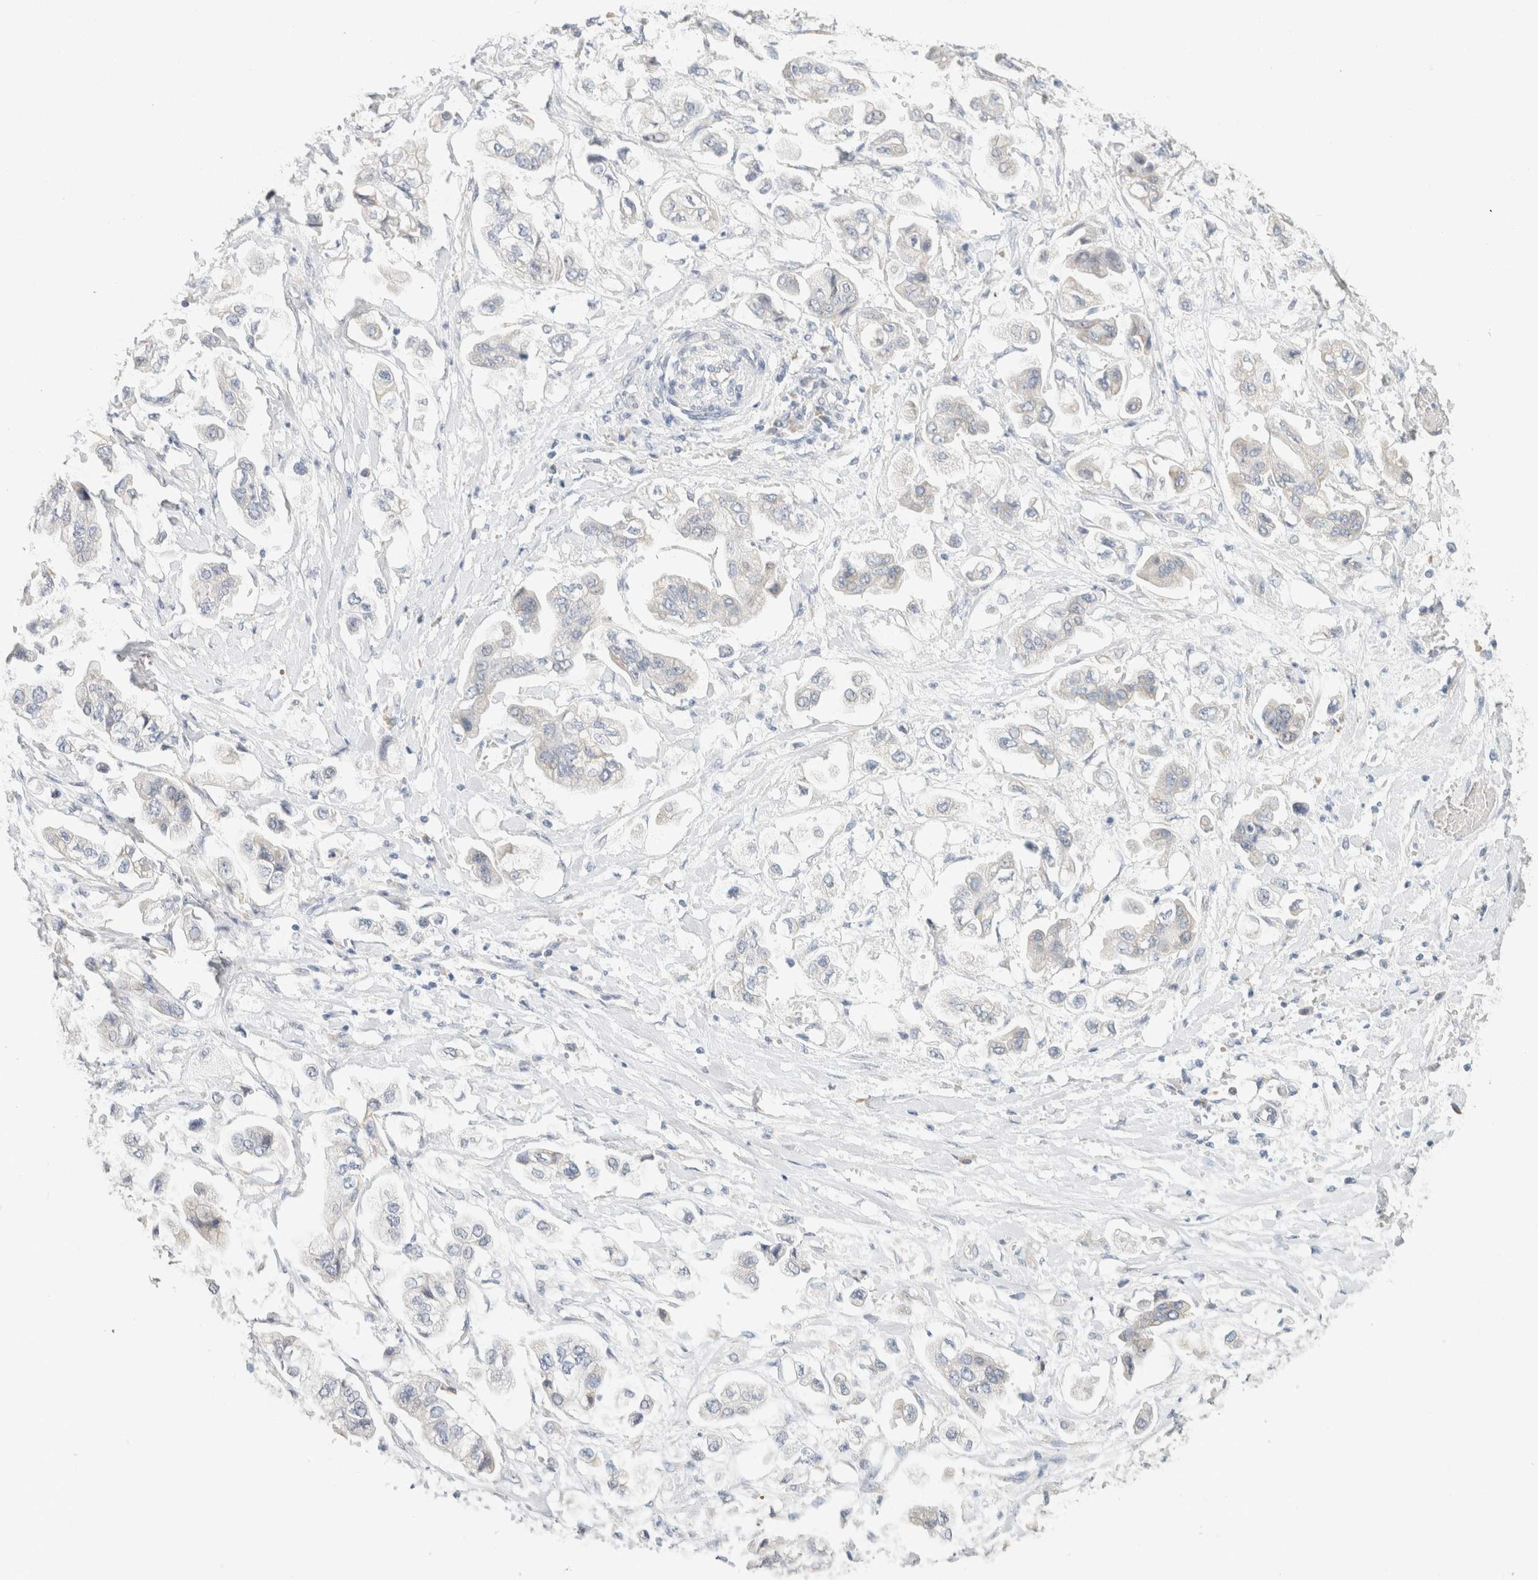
{"staining": {"intensity": "negative", "quantity": "none", "location": "none"}, "tissue": "stomach cancer", "cell_type": "Tumor cells", "image_type": "cancer", "snomed": [{"axis": "morphology", "description": "Adenocarcinoma, NOS"}, {"axis": "topography", "description": "Stomach"}], "caption": "Immunohistochemical staining of human stomach adenocarcinoma shows no significant positivity in tumor cells.", "gene": "NEFM", "patient": {"sex": "male", "age": 62}}